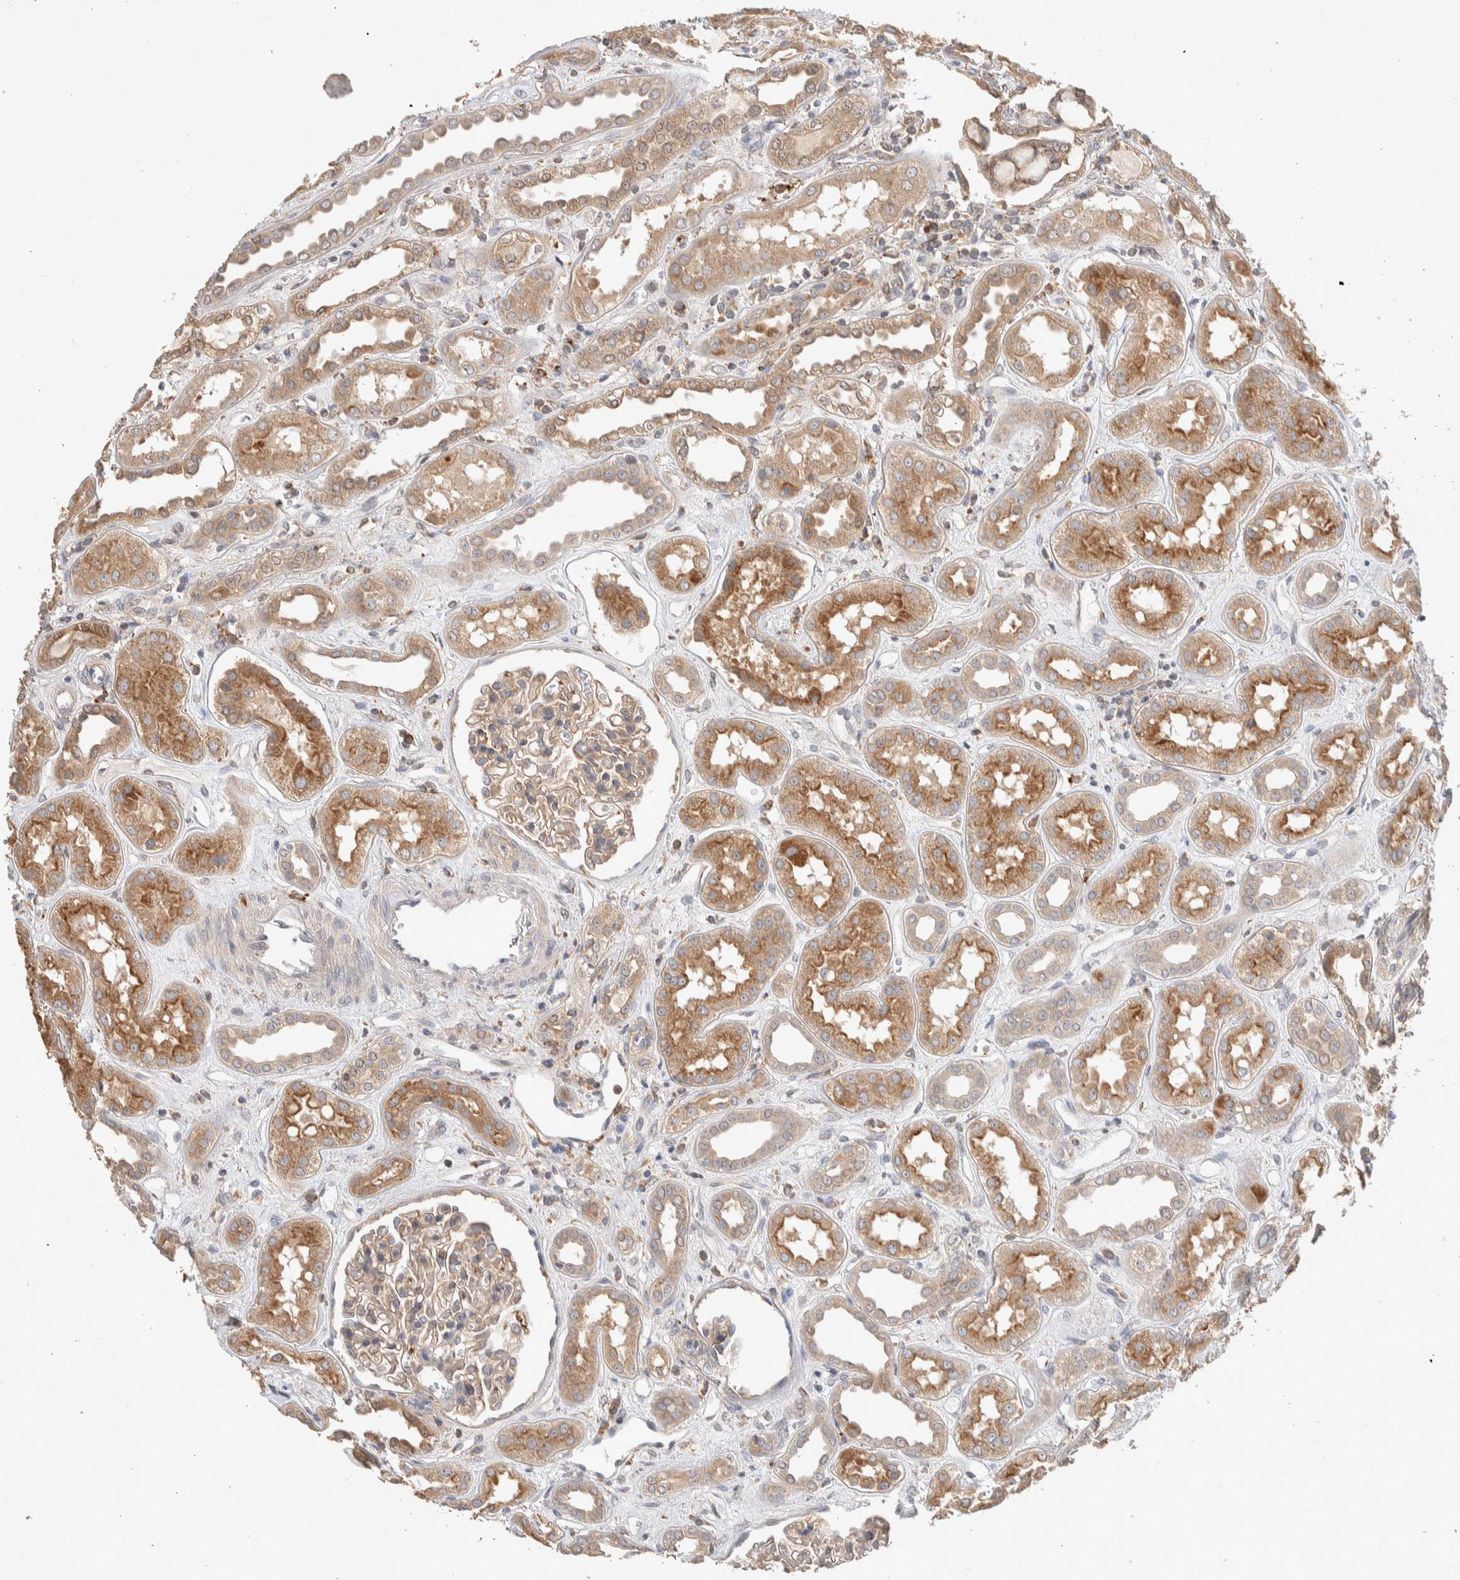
{"staining": {"intensity": "weak", "quantity": "<25%", "location": "cytoplasmic/membranous"}, "tissue": "kidney", "cell_type": "Cells in glomeruli", "image_type": "normal", "snomed": [{"axis": "morphology", "description": "Normal tissue, NOS"}, {"axis": "topography", "description": "Kidney"}], "caption": "Protein analysis of benign kidney reveals no significant staining in cells in glomeruli.", "gene": "DEPTOR", "patient": {"sex": "male", "age": 59}}